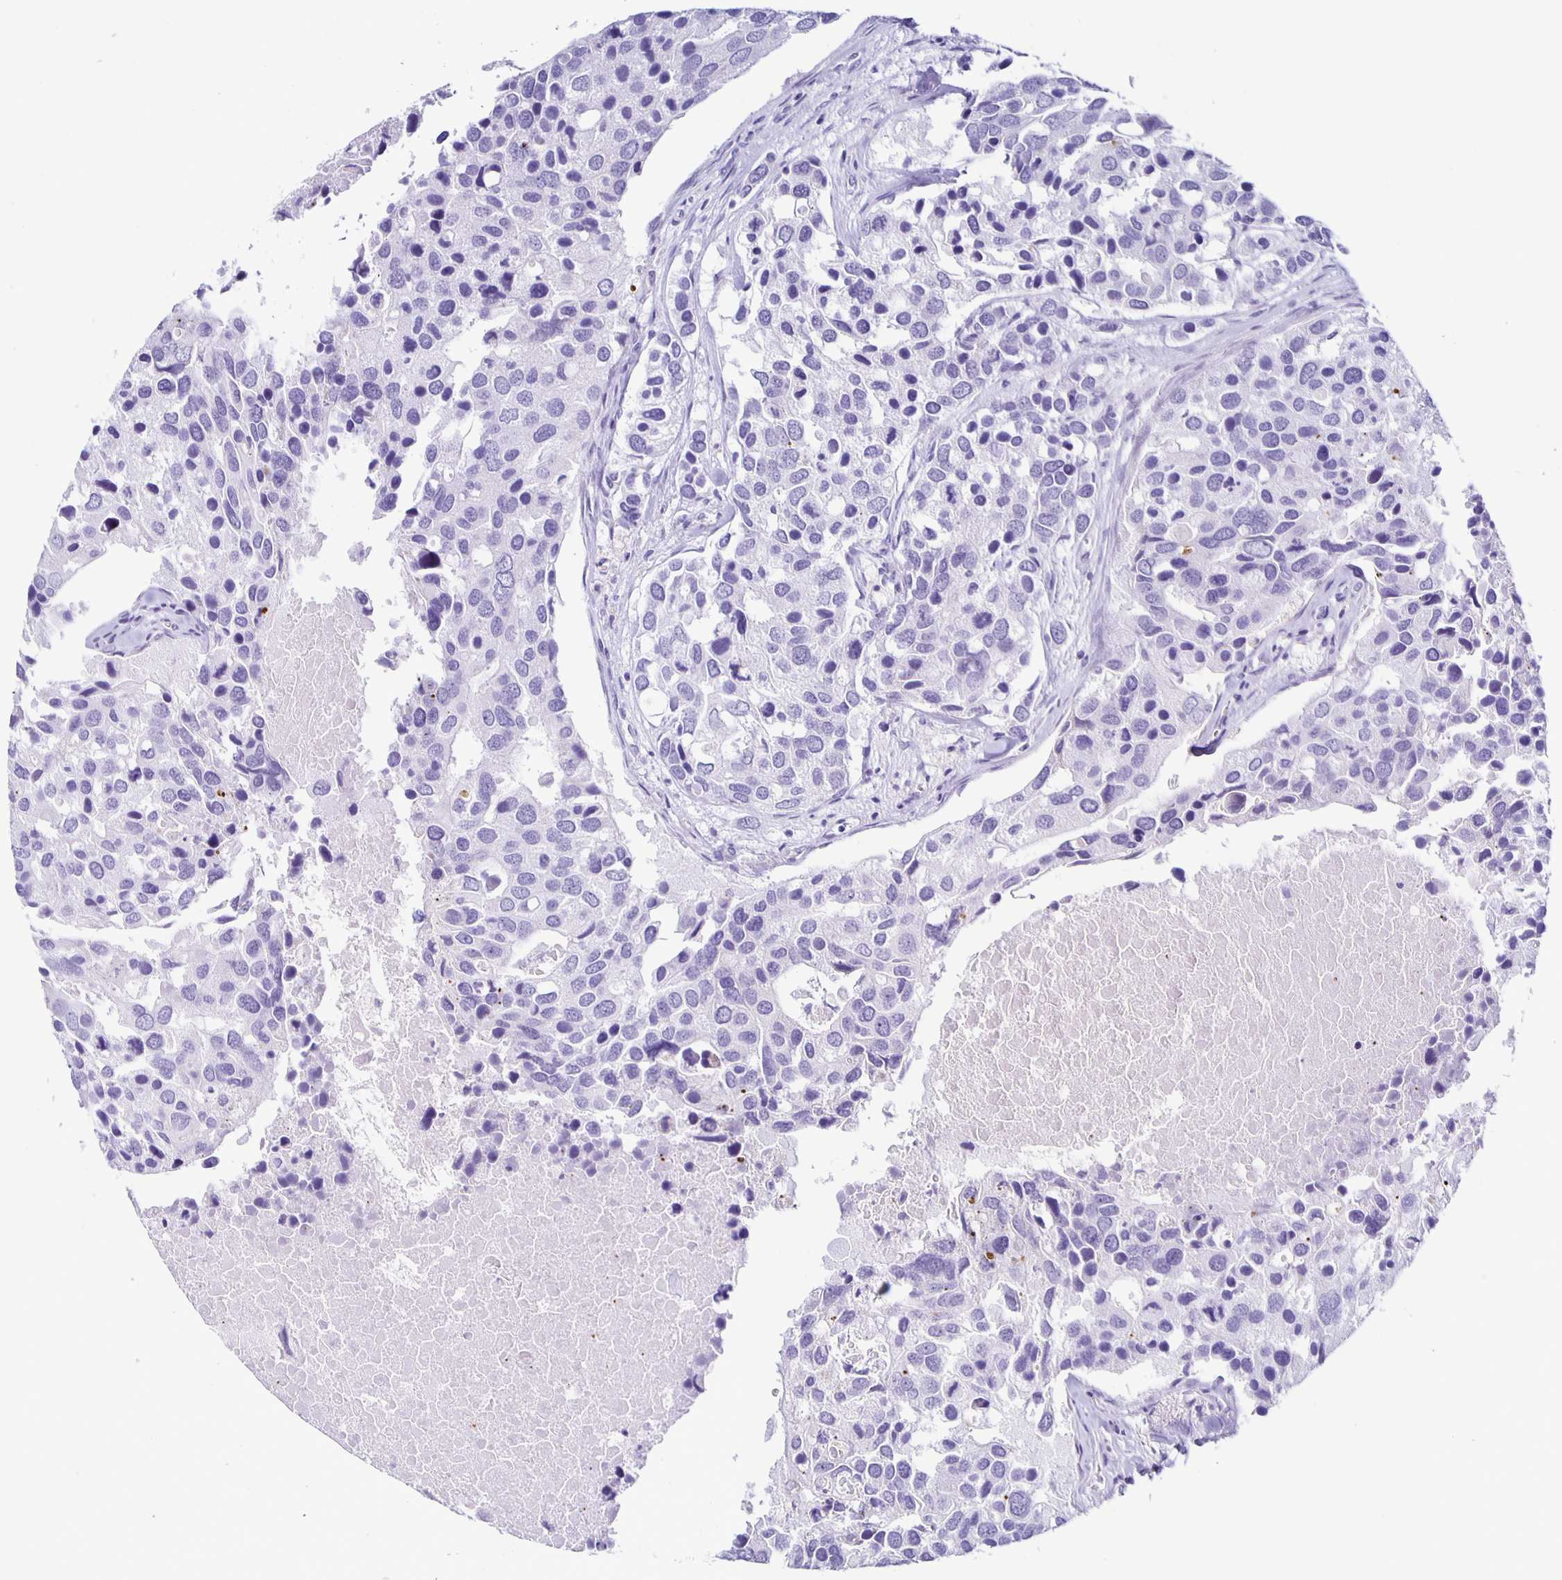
{"staining": {"intensity": "negative", "quantity": "none", "location": "none"}, "tissue": "breast cancer", "cell_type": "Tumor cells", "image_type": "cancer", "snomed": [{"axis": "morphology", "description": "Duct carcinoma"}, {"axis": "topography", "description": "Breast"}], "caption": "This is an IHC photomicrograph of human breast intraductal carcinoma. There is no staining in tumor cells.", "gene": "AQP6", "patient": {"sex": "female", "age": 83}}